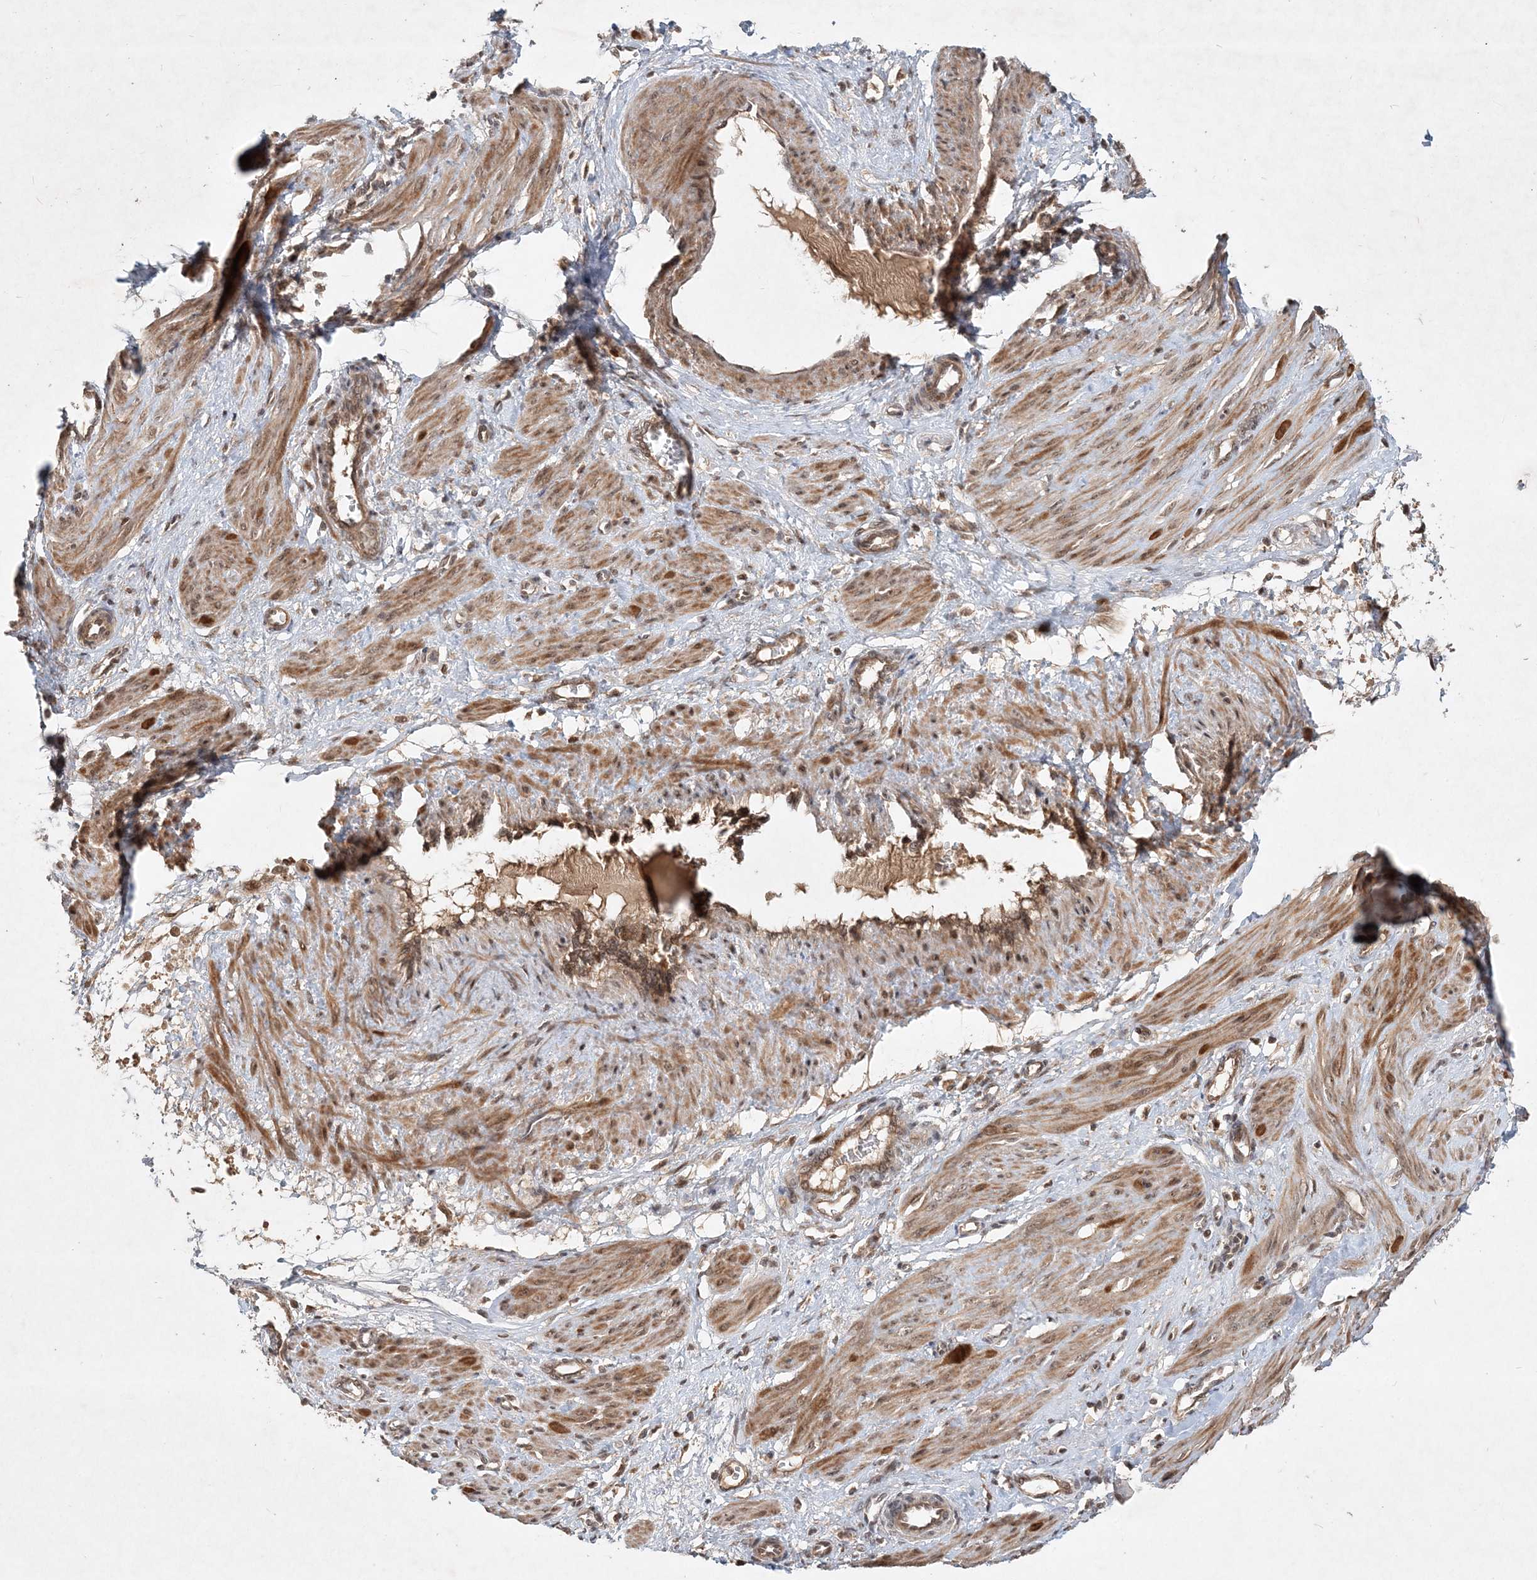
{"staining": {"intensity": "moderate", "quantity": ">75%", "location": "cytoplasmic/membranous"}, "tissue": "smooth muscle", "cell_type": "Smooth muscle cells", "image_type": "normal", "snomed": [{"axis": "morphology", "description": "Normal tissue, NOS"}, {"axis": "topography", "description": "Endometrium"}], "caption": "An IHC micrograph of benign tissue is shown. Protein staining in brown highlights moderate cytoplasmic/membranous positivity in smooth muscle within smooth muscle cells. The staining was performed using DAB (3,3'-diaminobenzidine), with brown indicating positive protein expression. Nuclei are stained blue with hematoxylin.", "gene": "UBR3", "patient": {"sex": "female", "age": 33}}